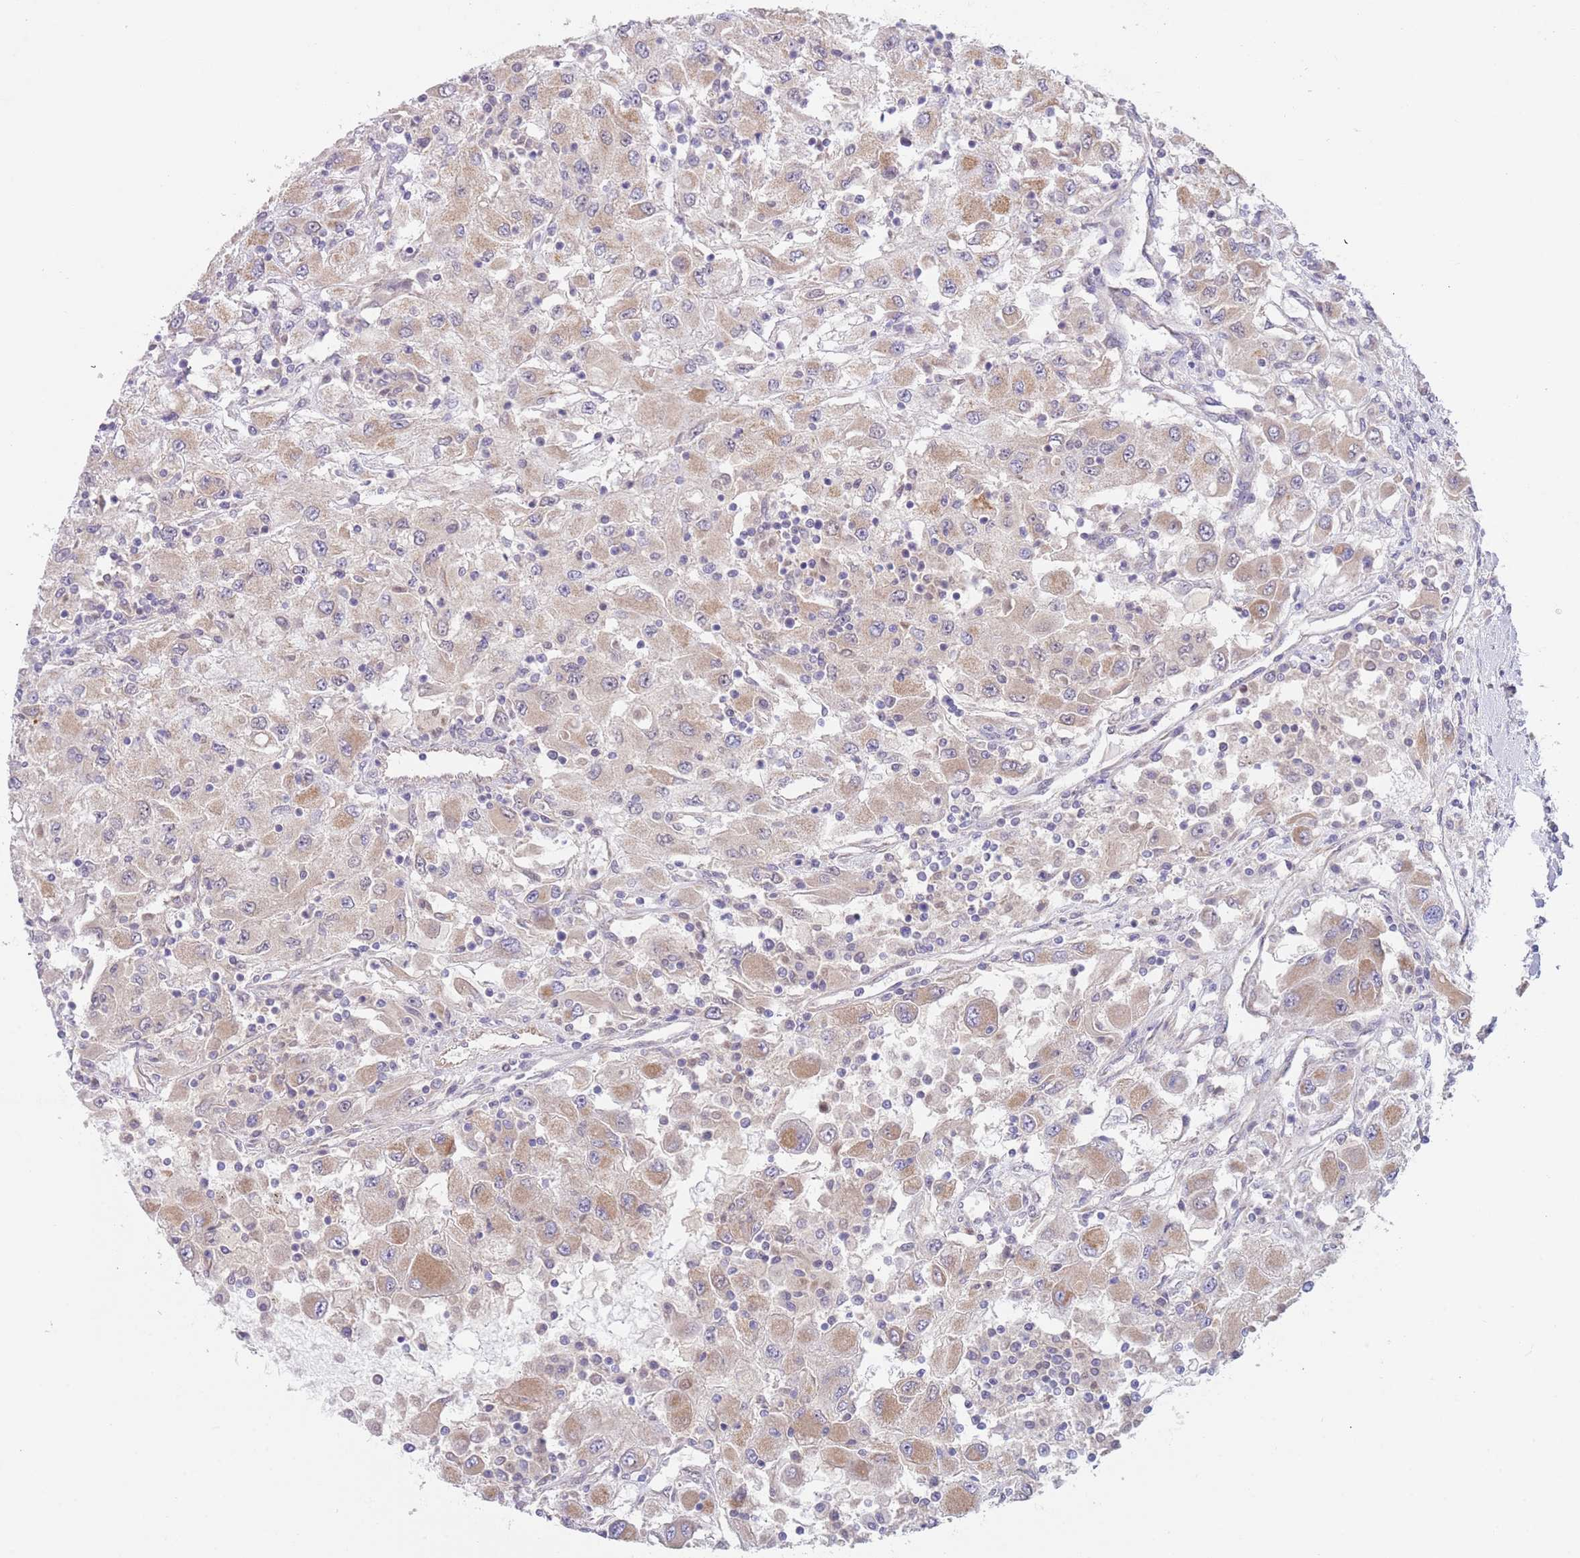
{"staining": {"intensity": "moderate", "quantity": "25%-75%", "location": "cytoplasmic/membranous"}, "tissue": "renal cancer", "cell_type": "Tumor cells", "image_type": "cancer", "snomed": [{"axis": "morphology", "description": "Adenocarcinoma, NOS"}, {"axis": "topography", "description": "Kidney"}], "caption": "Immunohistochemistry (IHC) staining of renal cancer (adenocarcinoma), which shows medium levels of moderate cytoplasmic/membranous positivity in about 25%-75% of tumor cells indicating moderate cytoplasmic/membranous protein expression. The staining was performed using DAB (brown) for protein detection and nuclei were counterstained in hematoxylin (blue).", "gene": "TIMM13", "patient": {"sex": "female", "age": 67}}